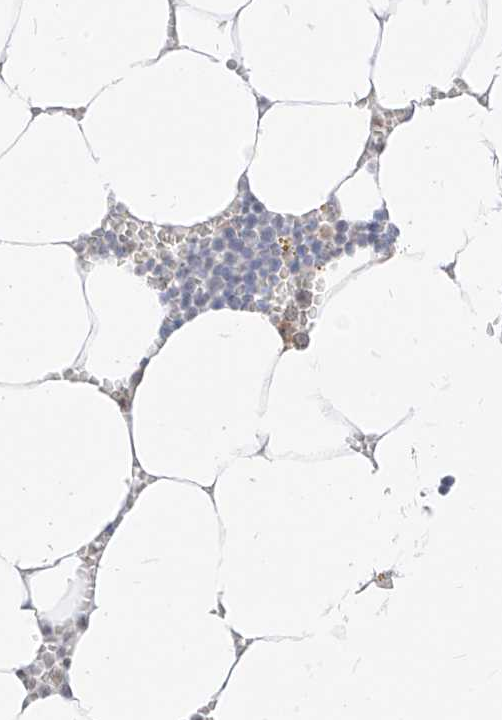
{"staining": {"intensity": "weak", "quantity": "25%-75%", "location": "nuclear"}, "tissue": "bone marrow", "cell_type": "Hematopoietic cells", "image_type": "normal", "snomed": [{"axis": "morphology", "description": "Normal tissue, NOS"}, {"axis": "topography", "description": "Bone marrow"}], "caption": "DAB immunohistochemical staining of benign human bone marrow displays weak nuclear protein expression in about 25%-75% of hematopoietic cells.", "gene": "SUPT5H", "patient": {"sex": "male", "age": 70}}